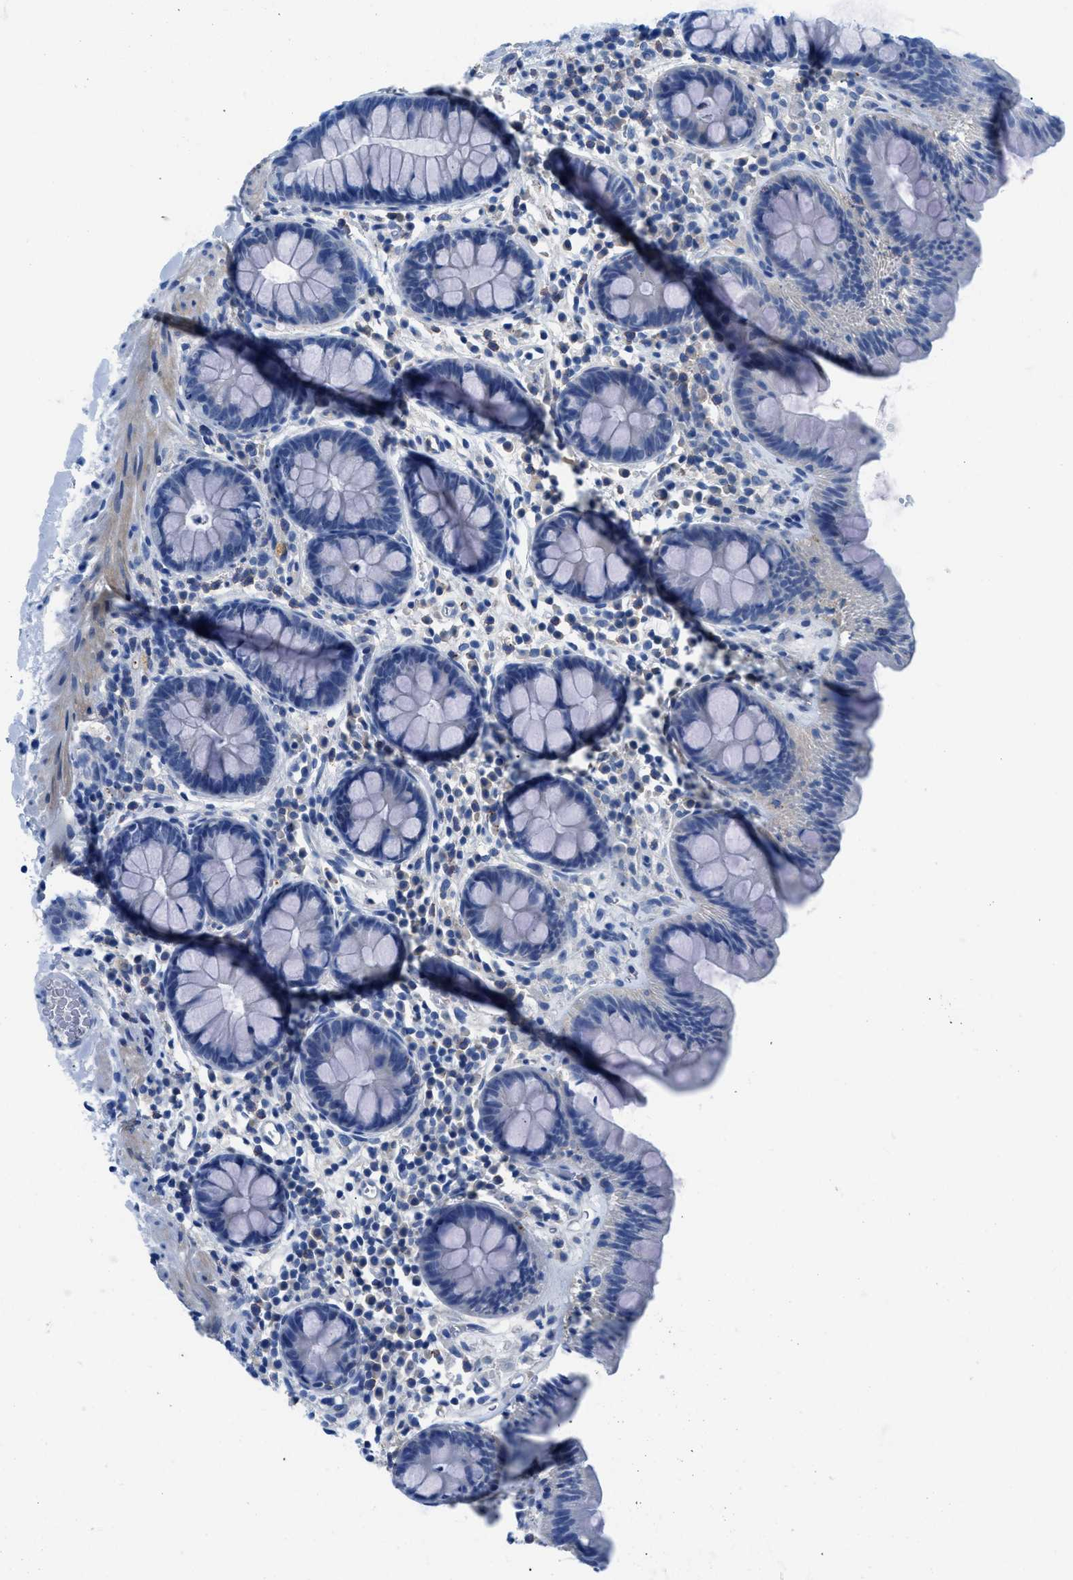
{"staining": {"intensity": "negative", "quantity": "none", "location": "none"}, "tissue": "colon", "cell_type": "Endothelial cells", "image_type": "normal", "snomed": [{"axis": "morphology", "description": "Normal tissue, NOS"}, {"axis": "topography", "description": "Colon"}], "caption": "Immunohistochemical staining of unremarkable colon demonstrates no significant positivity in endothelial cells.", "gene": "SLC10A6", "patient": {"sex": "female", "age": 80}}